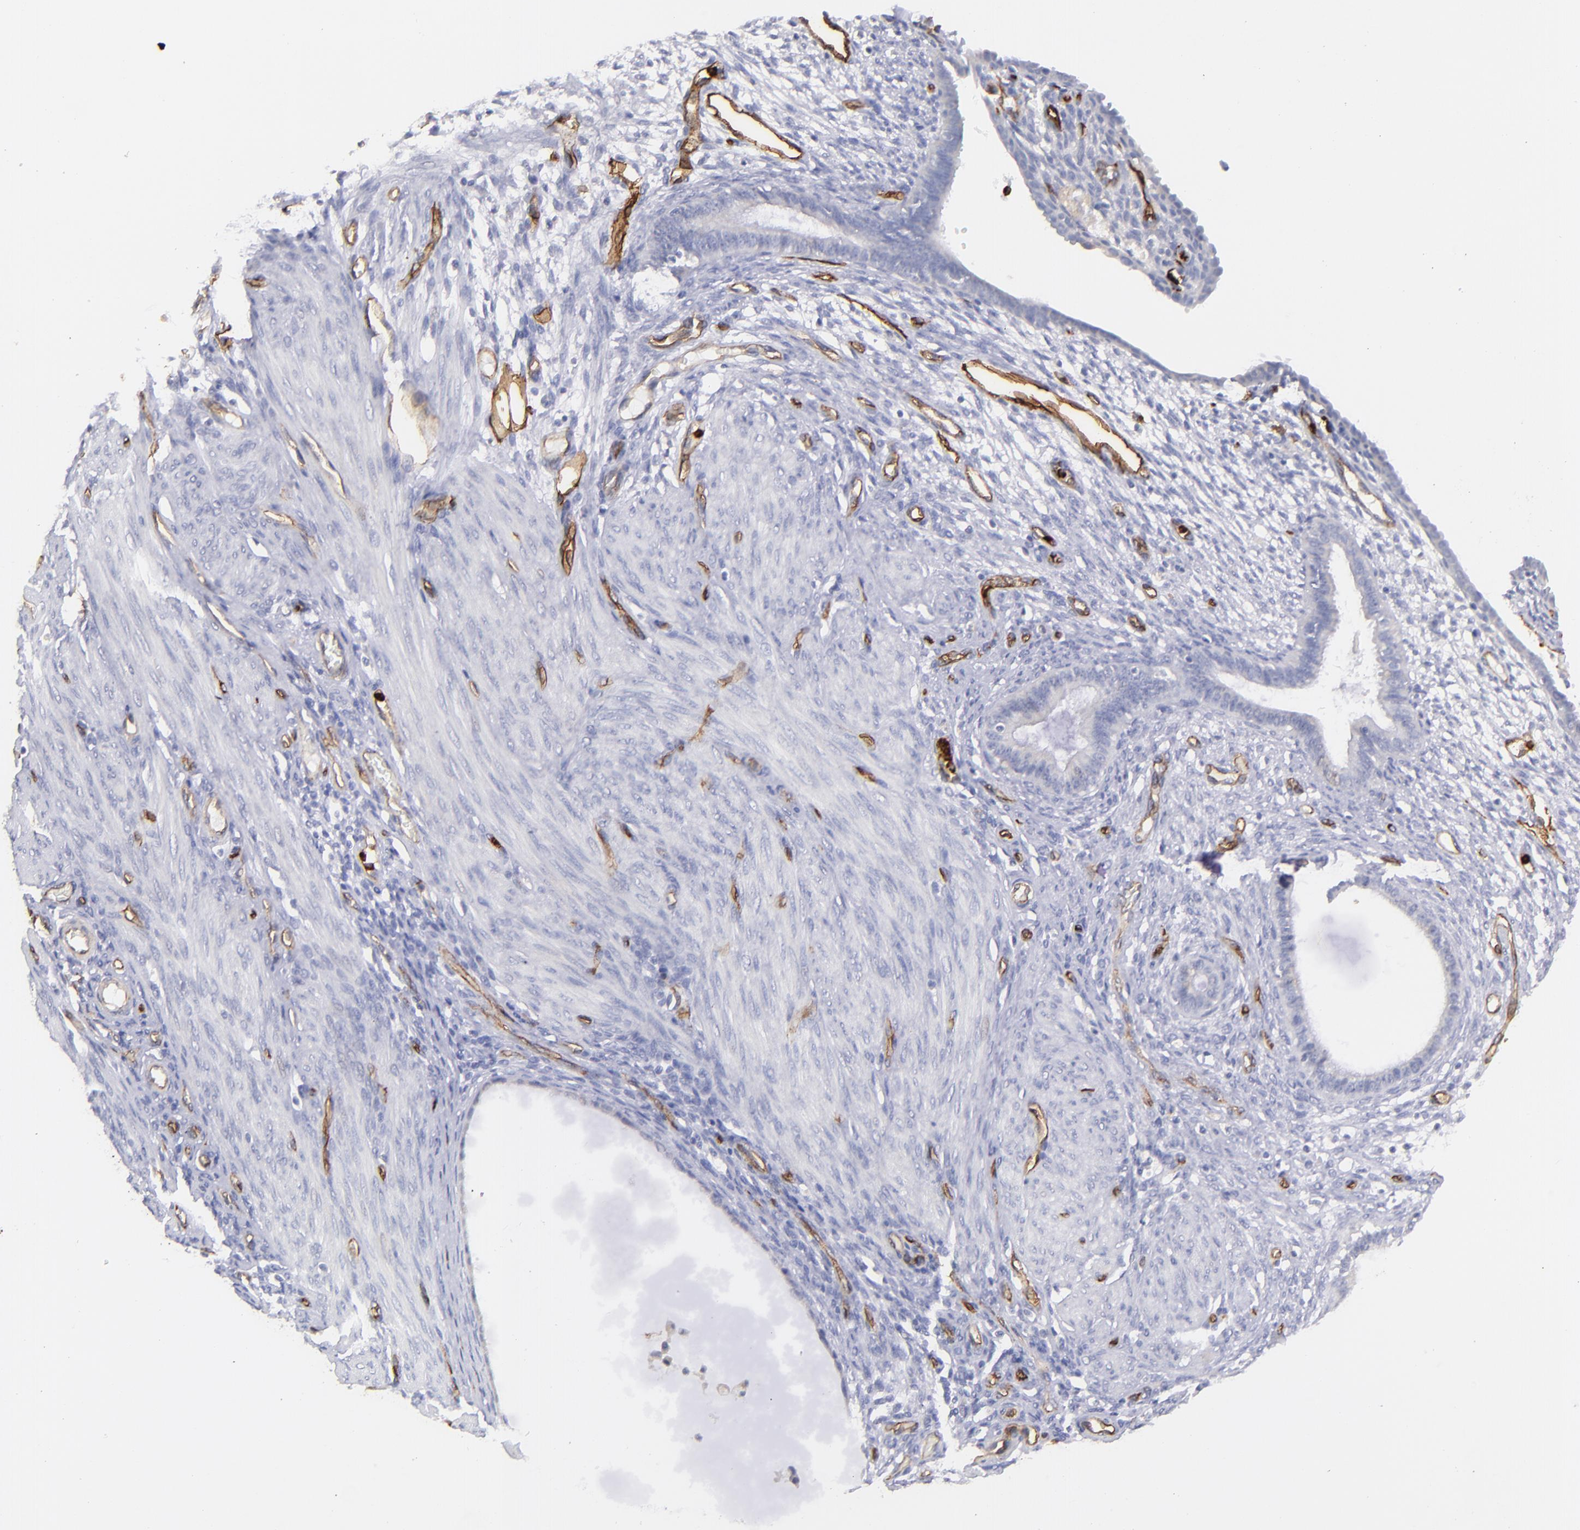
{"staining": {"intensity": "negative", "quantity": "none", "location": "none"}, "tissue": "endometrium", "cell_type": "Cells in endometrial stroma", "image_type": "normal", "snomed": [{"axis": "morphology", "description": "Normal tissue, NOS"}, {"axis": "topography", "description": "Endometrium"}], "caption": "The histopathology image reveals no staining of cells in endometrial stroma in unremarkable endometrium. The staining is performed using DAB (3,3'-diaminobenzidine) brown chromogen with nuclei counter-stained in using hematoxylin.", "gene": "DYSF", "patient": {"sex": "female", "age": 72}}